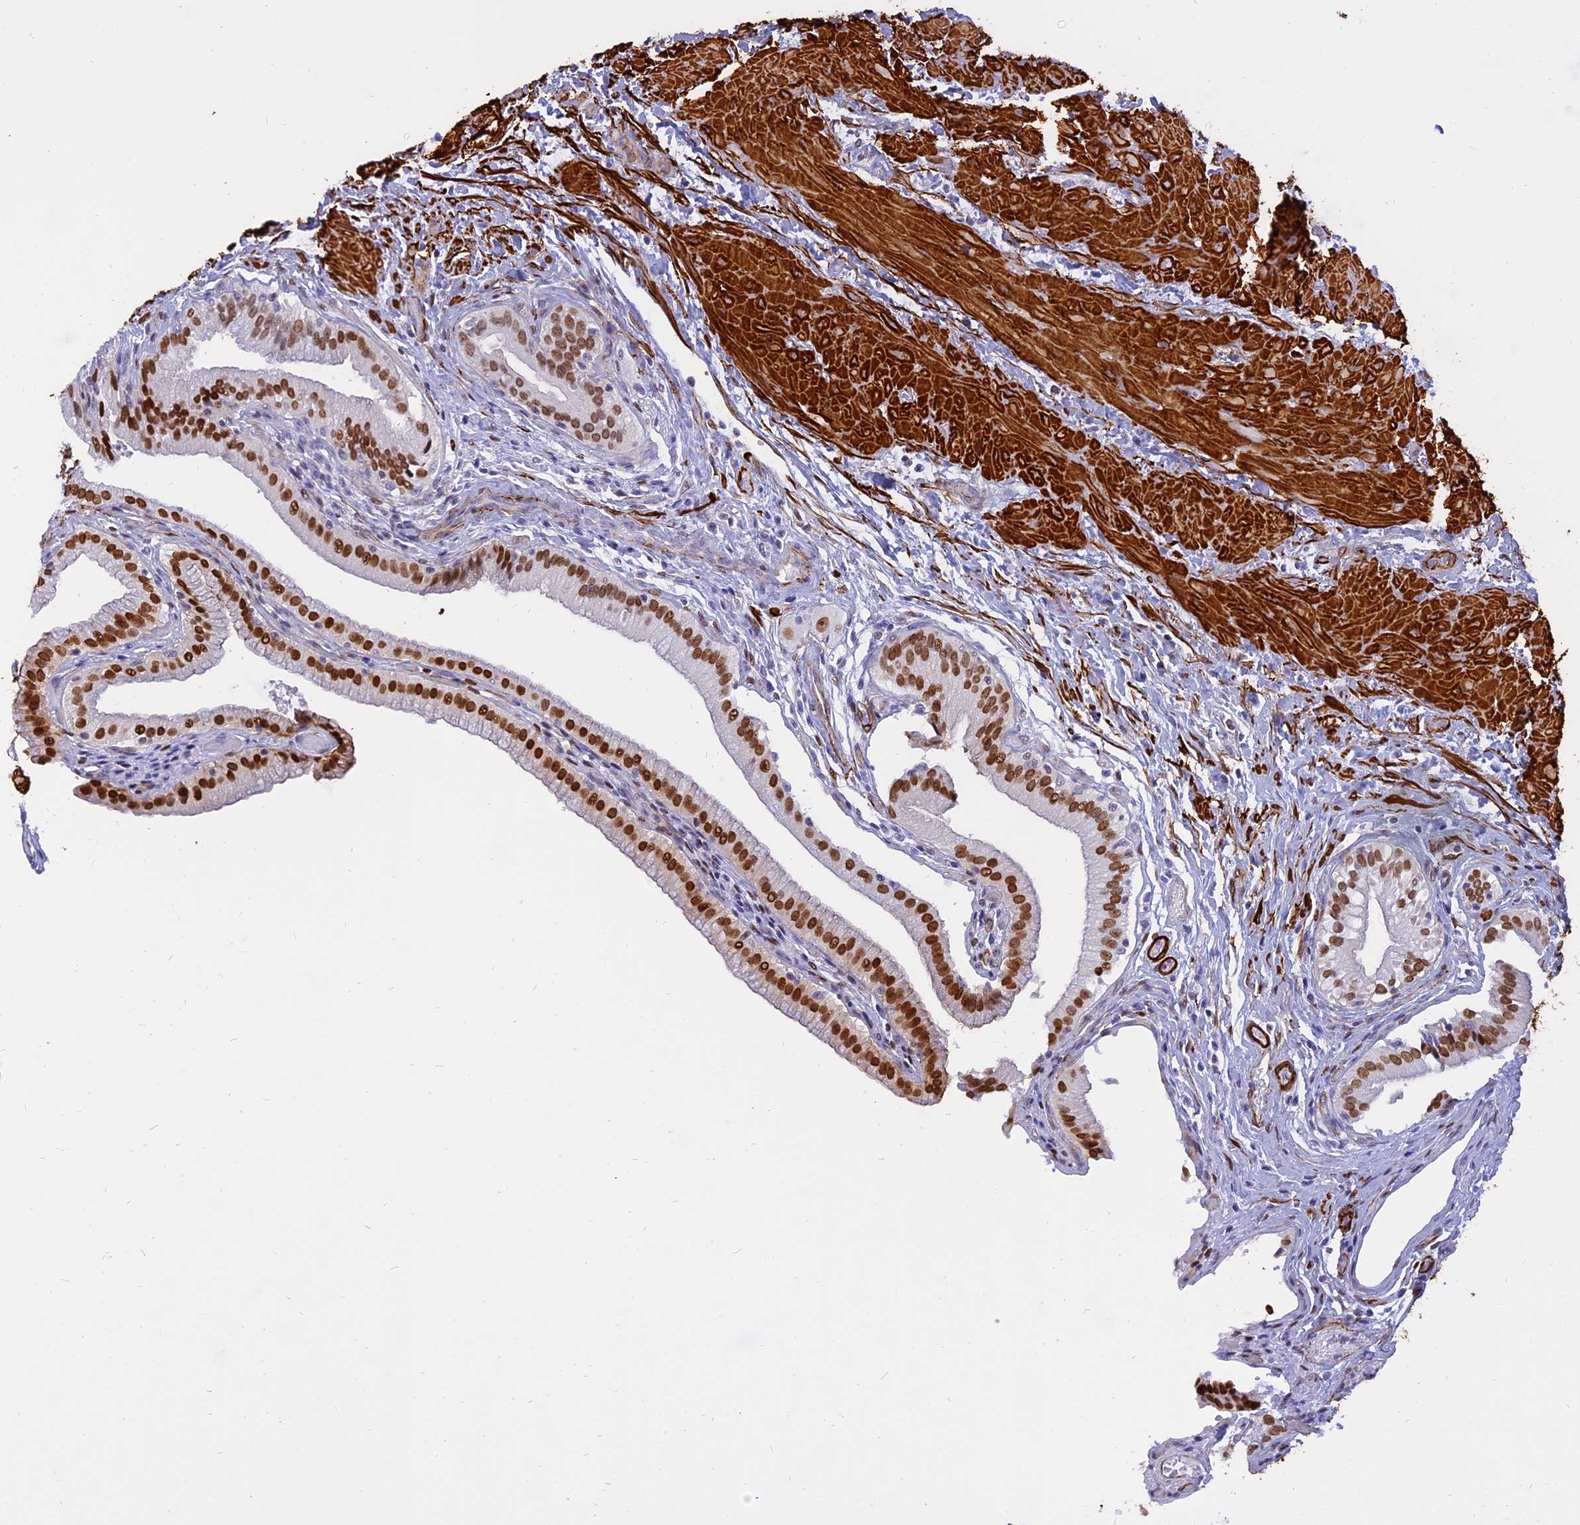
{"staining": {"intensity": "strong", "quantity": ">75%", "location": "nuclear"}, "tissue": "gallbladder", "cell_type": "Glandular cells", "image_type": "normal", "snomed": [{"axis": "morphology", "description": "Normal tissue, NOS"}, {"axis": "topography", "description": "Gallbladder"}], "caption": "A brown stain shows strong nuclear positivity of a protein in glandular cells of unremarkable human gallbladder. The staining was performed using DAB to visualize the protein expression in brown, while the nuclei were stained in blue with hematoxylin (Magnification: 20x).", "gene": "CENPV", "patient": {"sex": "male", "age": 24}}